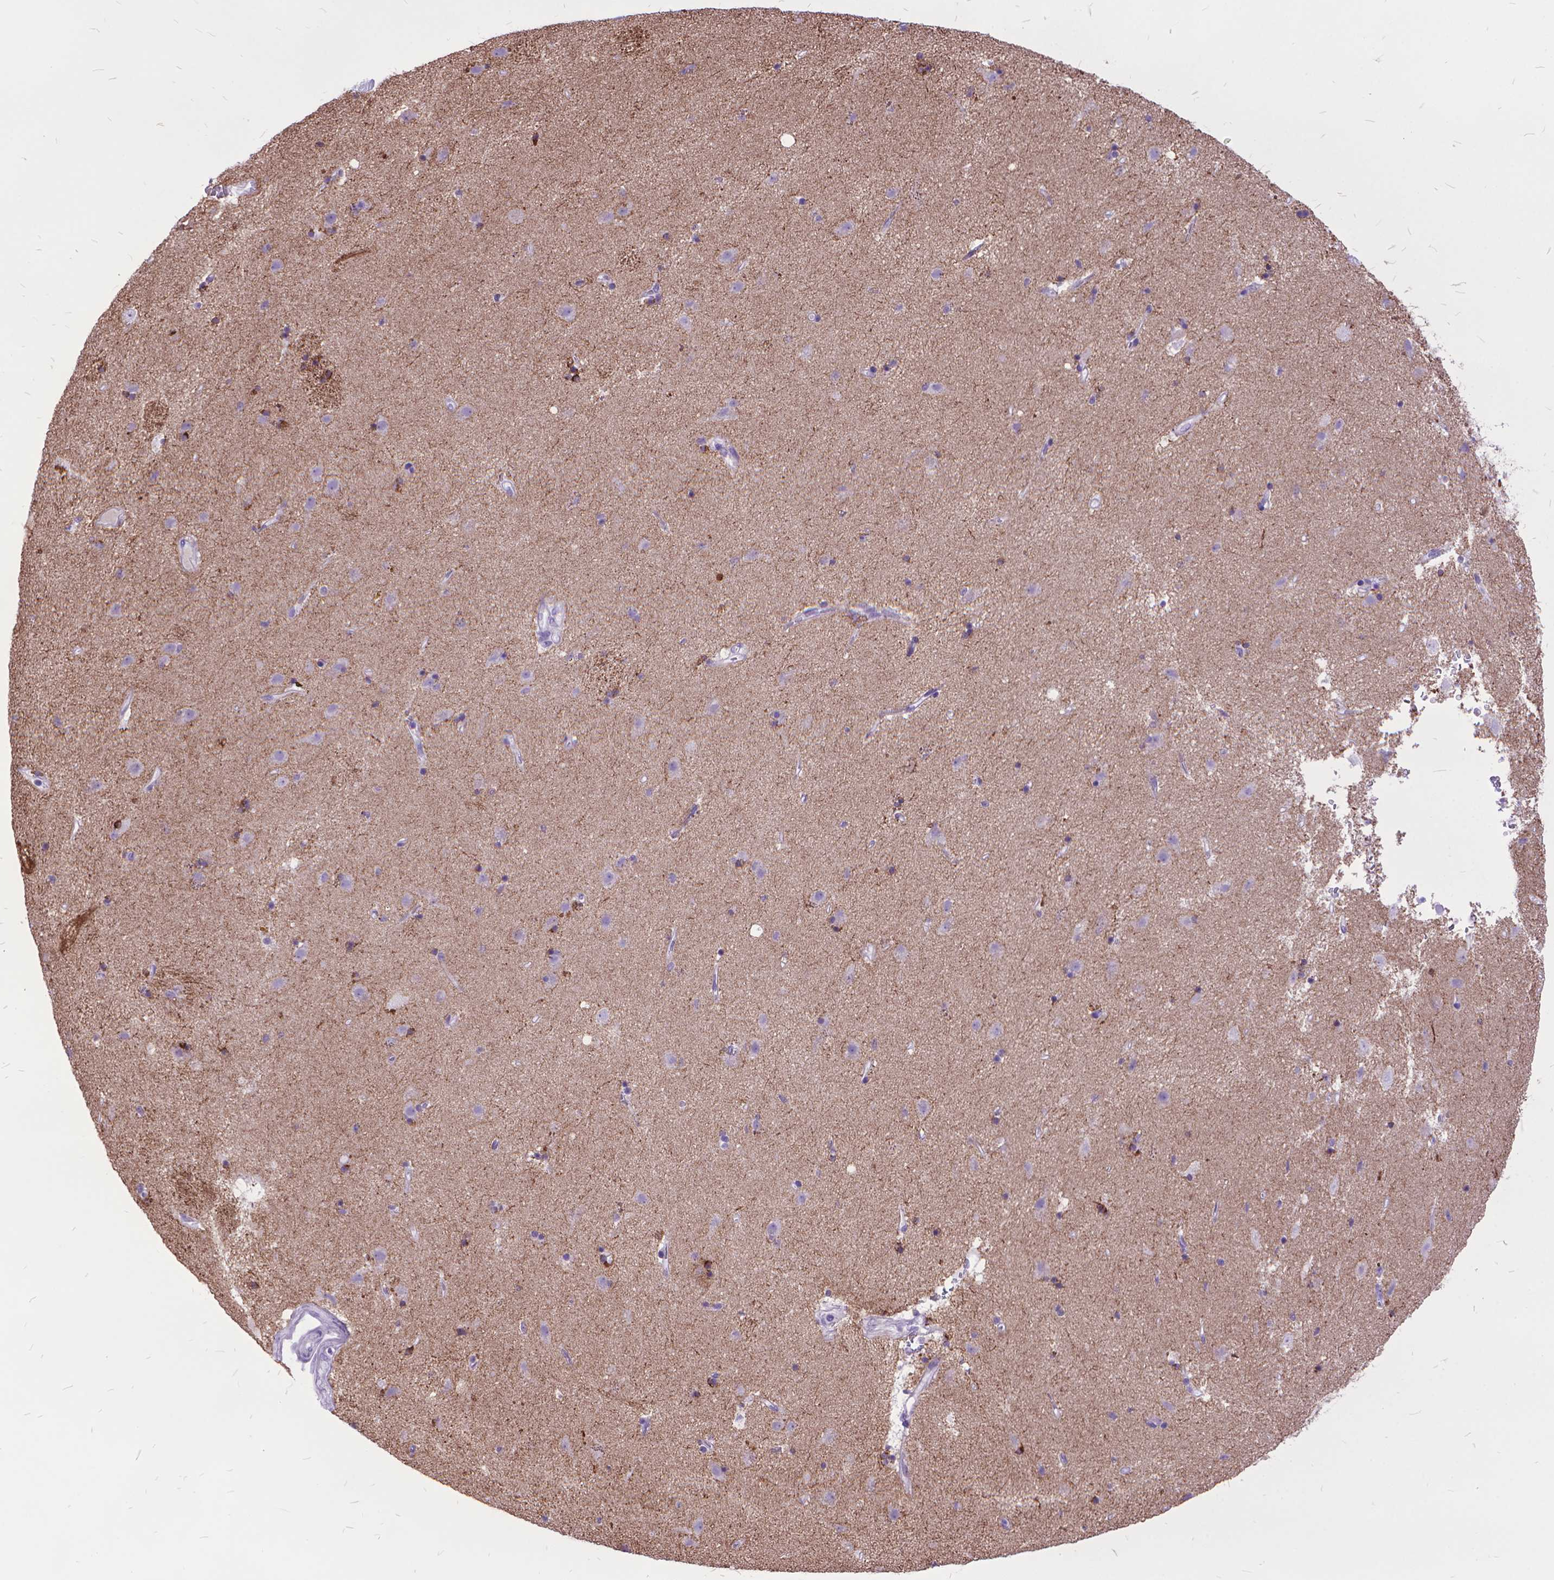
{"staining": {"intensity": "strong", "quantity": "<25%", "location": "cytoplasmic/membranous"}, "tissue": "caudate", "cell_type": "Glial cells", "image_type": "normal", "snomed": [{"axis": "morphology", "description": "Normal tissue, NOS"}, {"axis": "topography", "description": "Lateral ventricle wall"}], "caption": "An image showing strong cytoplasmic/membranous expression in about <25% of glial cells in unremarkable caudate, as visualized by brown immunohistochemical staining.", "gene": "POLE4", "patient": {"sex": "female", "age": 71}}